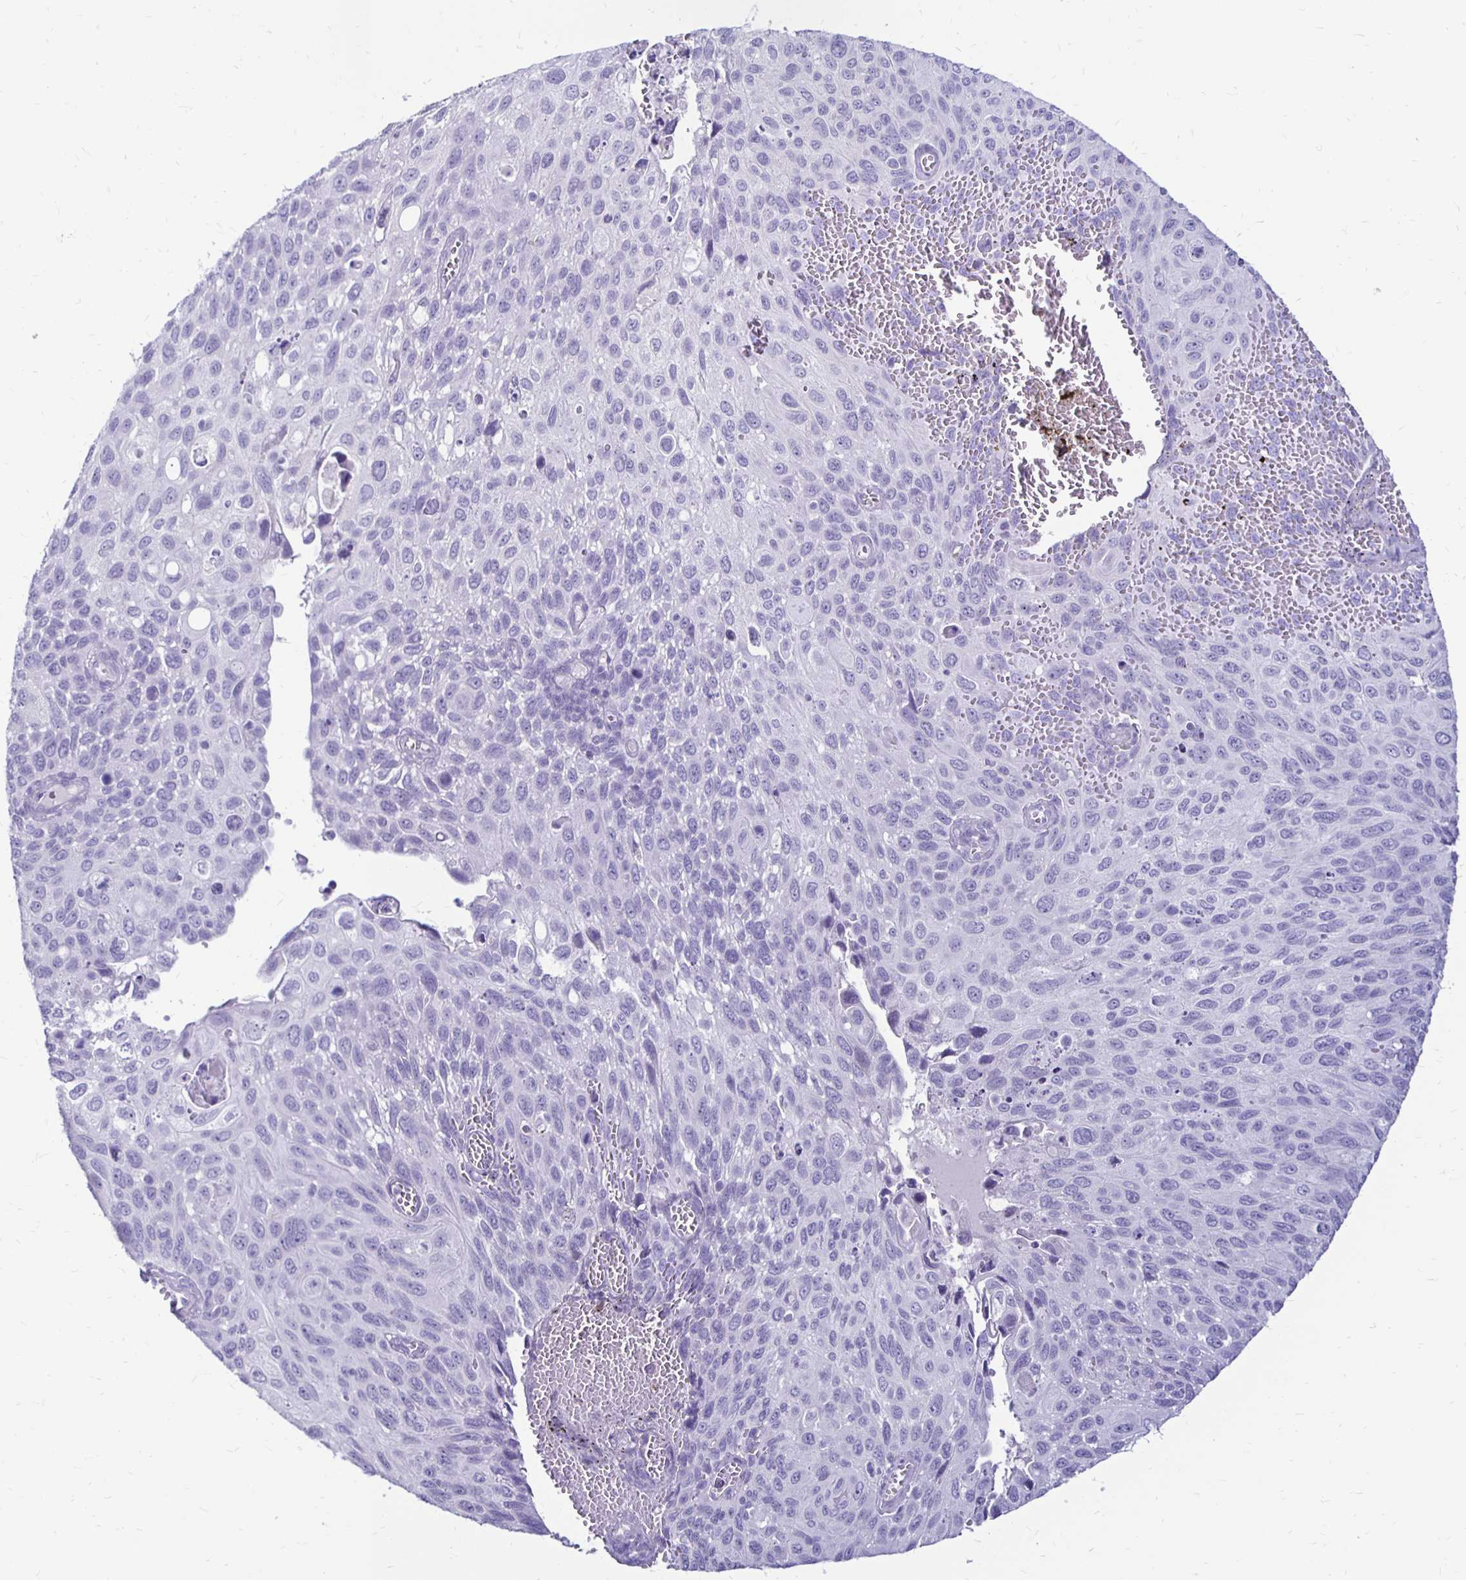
{"staining": {"intensity": "negative", "quantity": "none", "location": "none"}, "tissue": "cervical cancer", "cell_type": "Tumor cells", "image_type": "cancer", "snomed": [{"axis": "morphology", "description": "Squamous cell carcinoma, NOS"}, {"axis": "topography", "description": "Cervix"}], "caption": "A photomicrograph of cervical cancer stained for a protein displays no brown staining in tumor cells.", "gene": "RYR1", "patient": {"sex": "female", "age": 70}}